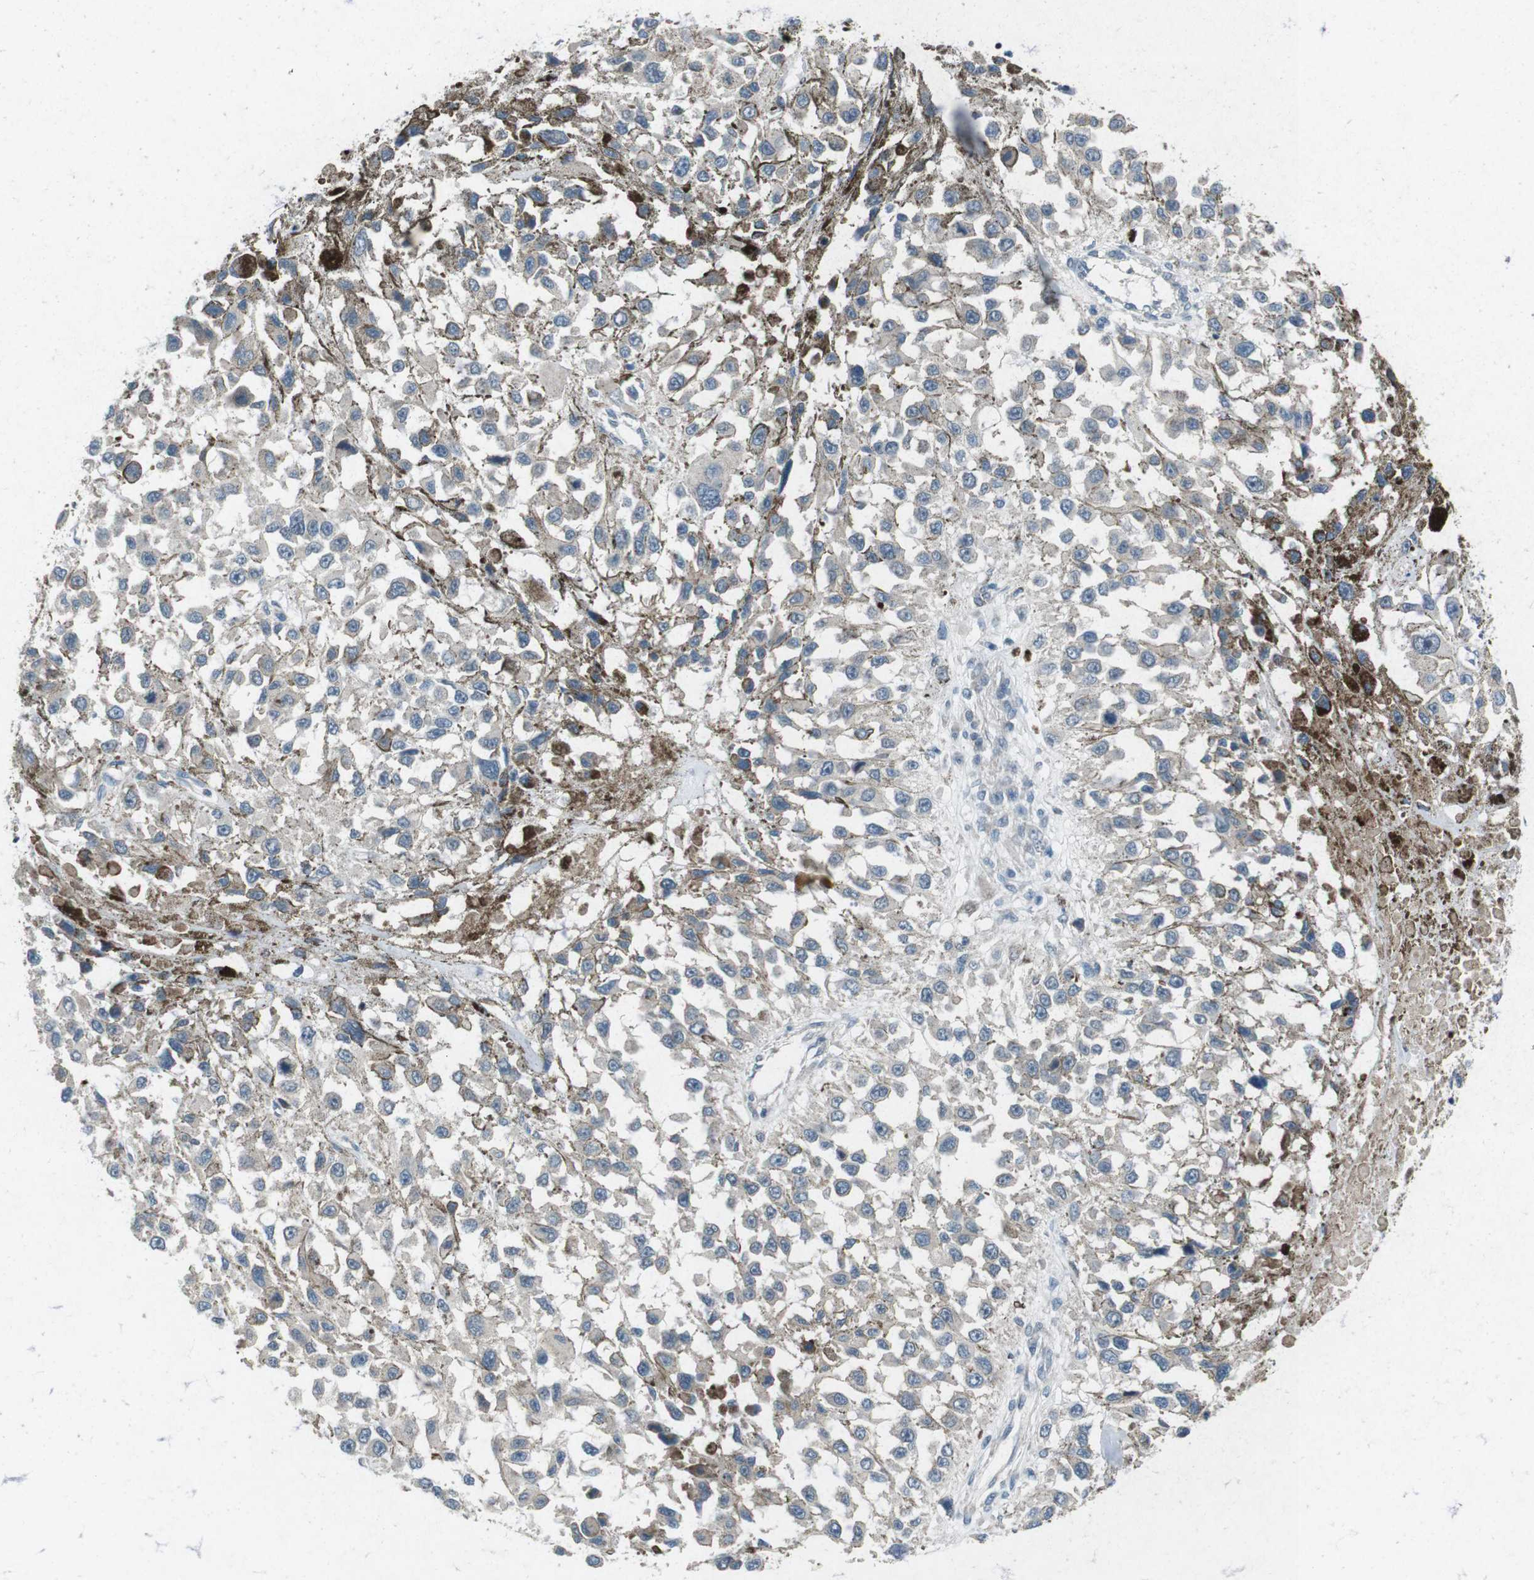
{"staining": {"intensity": "negative", "quantity": "none", "location": "none"}, "tissue": "melanoma", "cell_type": "Tumor cells", "image_type": "cancer", "snomed": [{"axis": "morphology", "description": "Malignant melanoma, Metastatic site"}, {"axis": "topography", "description": "Lymph node"}], "caption": "This is an immunohistochemistry image of malignant melanoma (metastatic site). There is no staining in tumor cells.", "gene": "CDK16", "patient": {"sex": "male", "age": 59}}